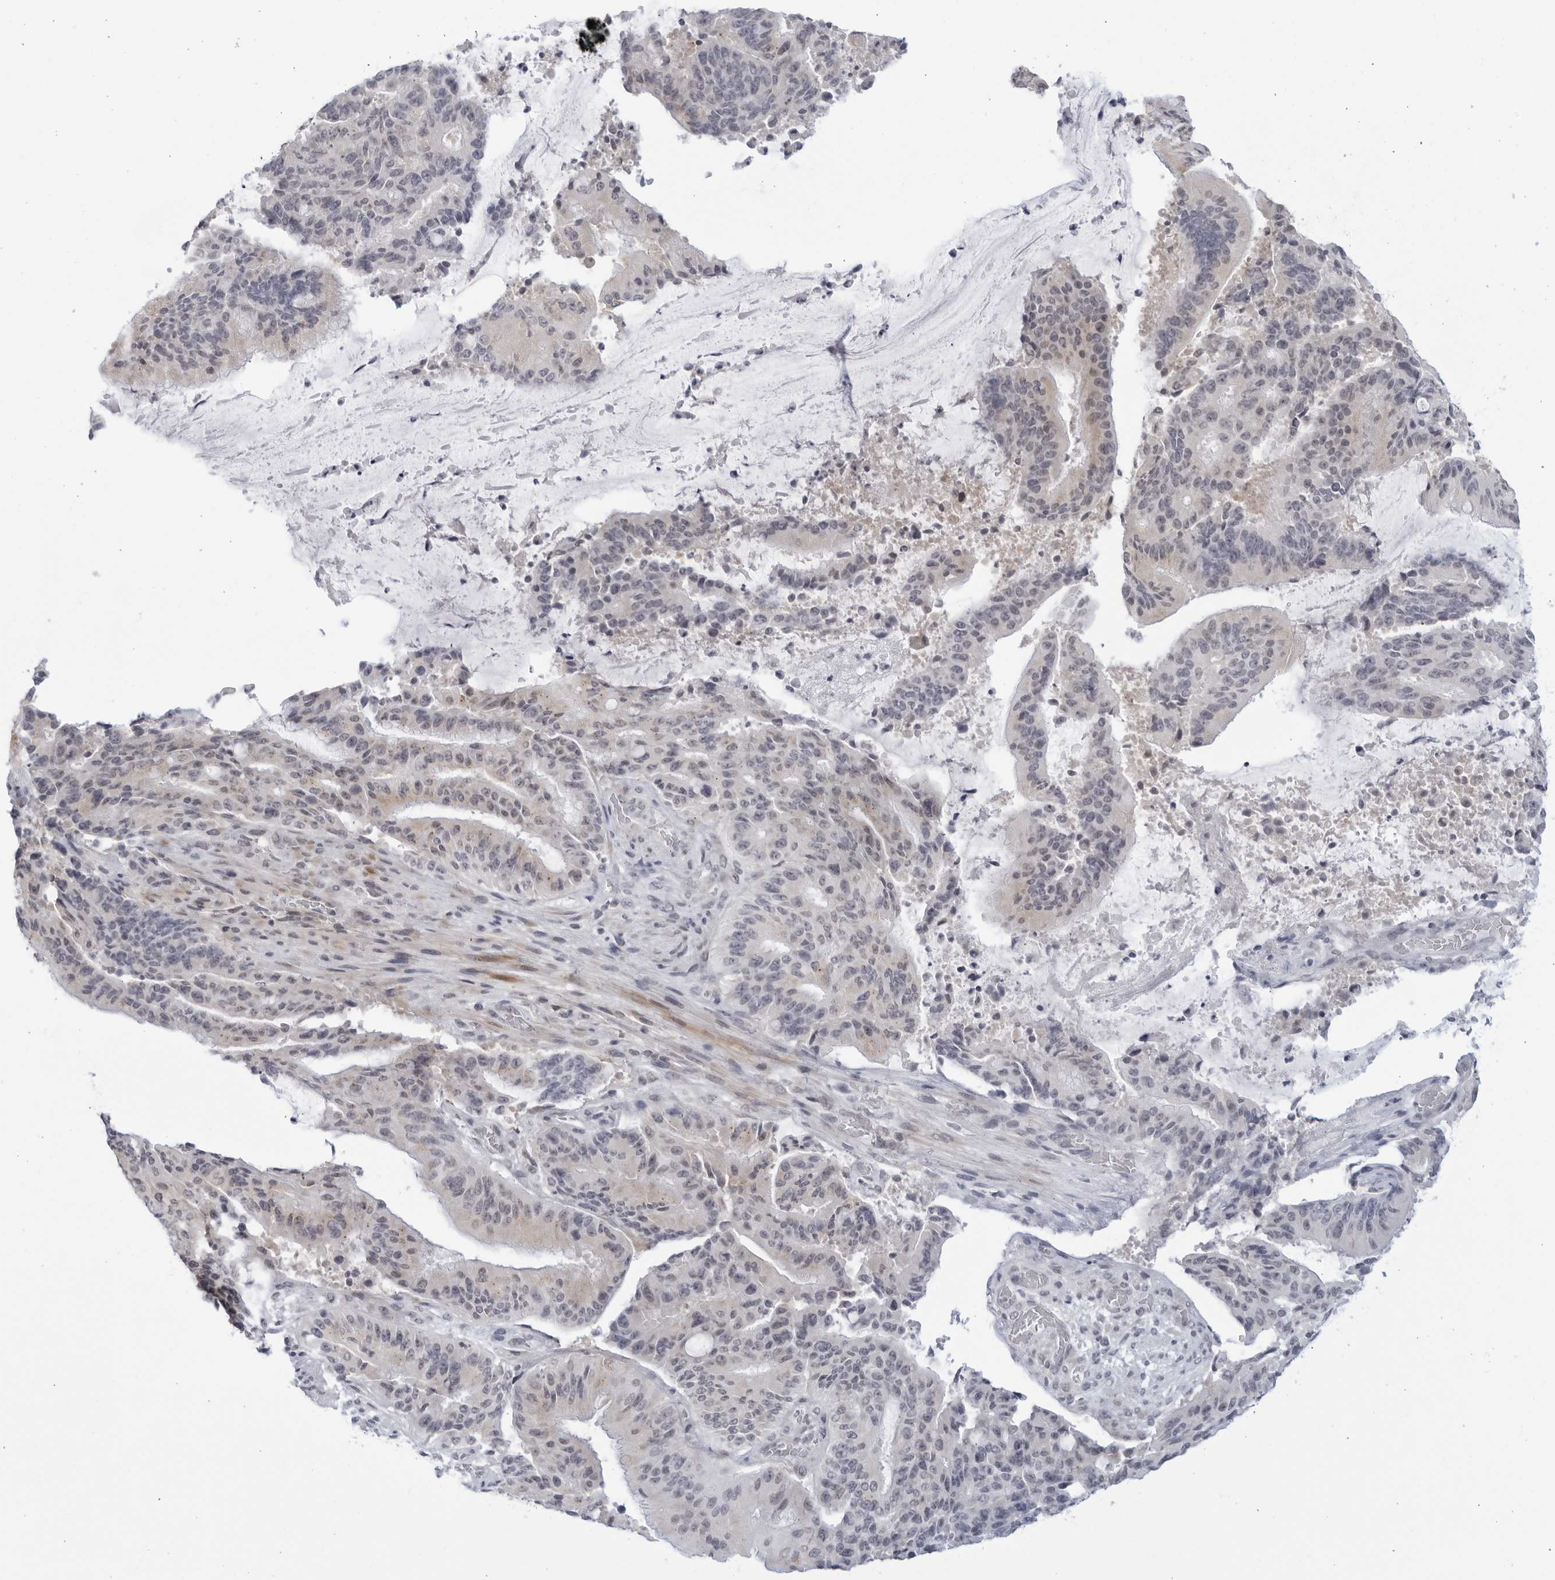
{"staining": {"intensity": "weak", "quantity": "25%-75%", "location": "cytoplasmic/membranous"}, "tissue": "liver cancer", "cell_type": "Tumor cells", "image_type": "cancer", "snomed": [{"axis": "morphology", "description": "Normal tissue, NOS"}, {"axis": "morphology", "description": "Cholangiocarcinoma"}, {"axis": "topography", "description": "Liver"}, {"axis": "topography", "description": "Peripheral nerve tissue"}], "caption": "Immunohistochemical staining of human liver cancer shows low levels of weak cytoplasmic/membranous expression in approximately 25%-75% of tumor cells.", "gene": "WDTC1", "patient": {"sex": "female", "age": 73}}